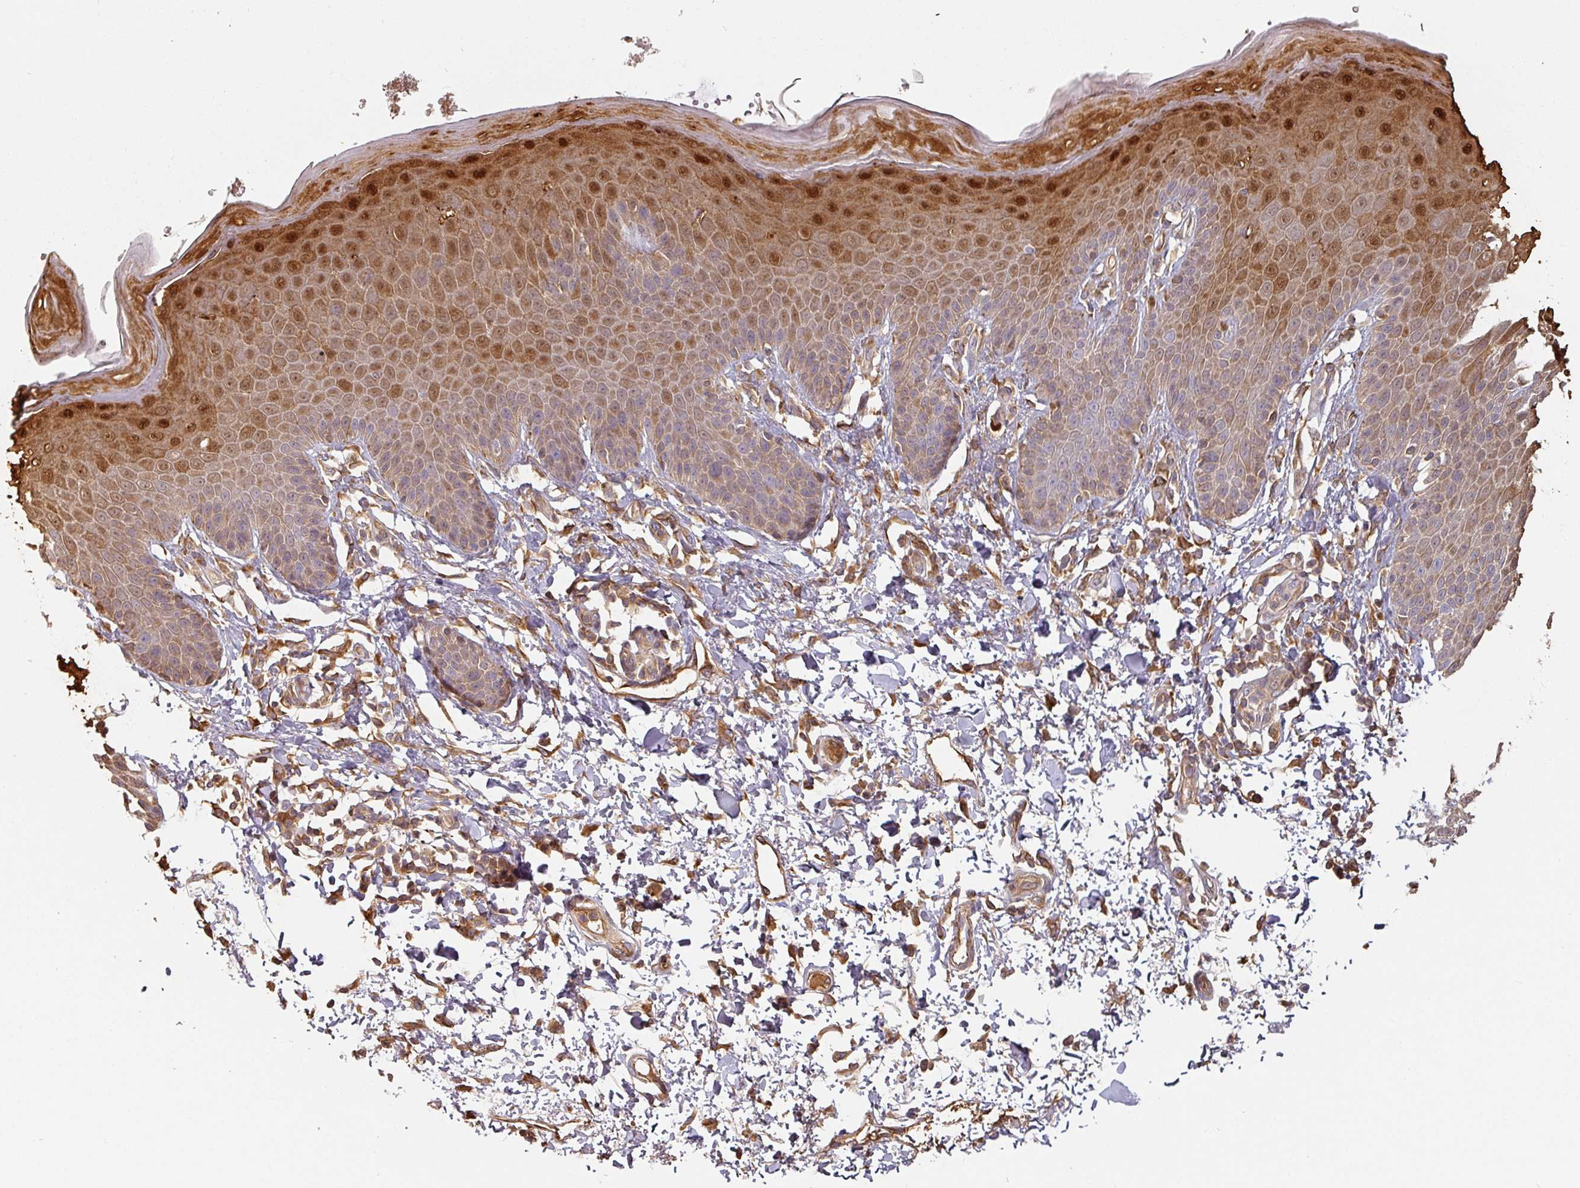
{"staining": {"intensity": "strong", "quantity": "25%-75%", "location": "cytoplasmic/membranous,nuclear"}, "tissue": "skin", "cell_type": "Epidermal cells", "image_type": "normal", "snomed": [{"axis": "morphology", "description": "Normal tissue, NOS"}, {"axis": "topography", "description": "Peripheral nerve tissue"}], "caption": "Epidermal cells show high levels of strong cytoplasmic/membranous,nuclear staining in about 25%-75% of cells in benign skin. (DAB (3,3'-diaminobenzidine) IHC, brown staining for protein, blue staining for nuclei).", "gene": "CEP78", "patient": {"sex": "male", "age": 51}}